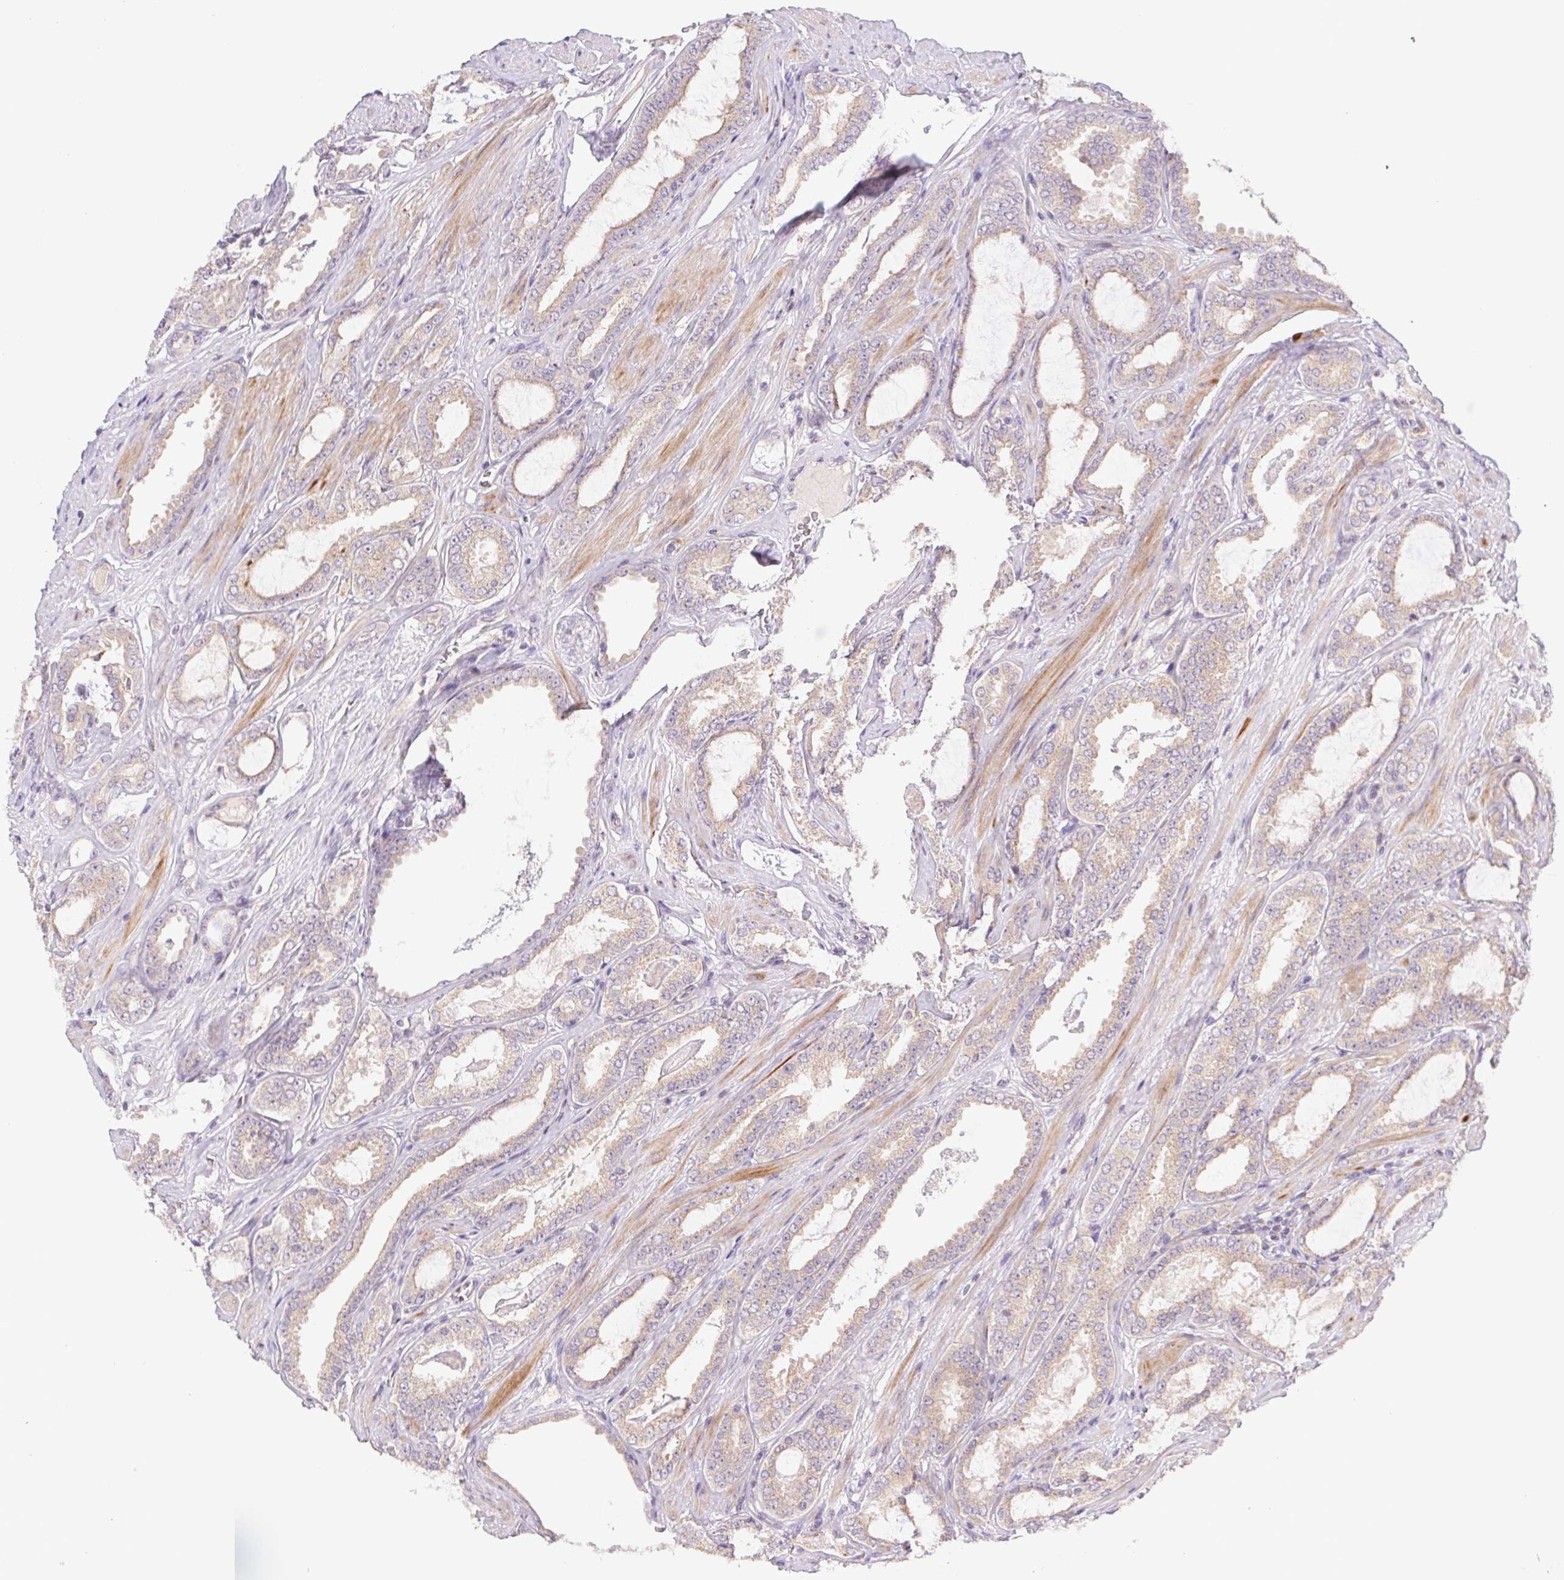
{"staining": {"intensity": "weak", "quantity": "25%-75%", "location": "cytoplasmic/membranous"}, "tissue": "prostate cancer", "cell_type": "Tumor cells", "image_type": "cancer", "snomed": [{"axis": "morphology", "description": "Adenocarcinoma, High grade"}, {"axis": "topography", "description": "Prostate"}], "caption": "Protein analysis of prostate adenocarcinoma (high-grade) tissue shows weak cytoplasmic/membranous expression in approximately 25%-75% of tumor cells. (Brightfield microscopy of DAB IHC at high magnification).", "gene": "EMC6", "patient": {"sex": "male", "age": 63}}